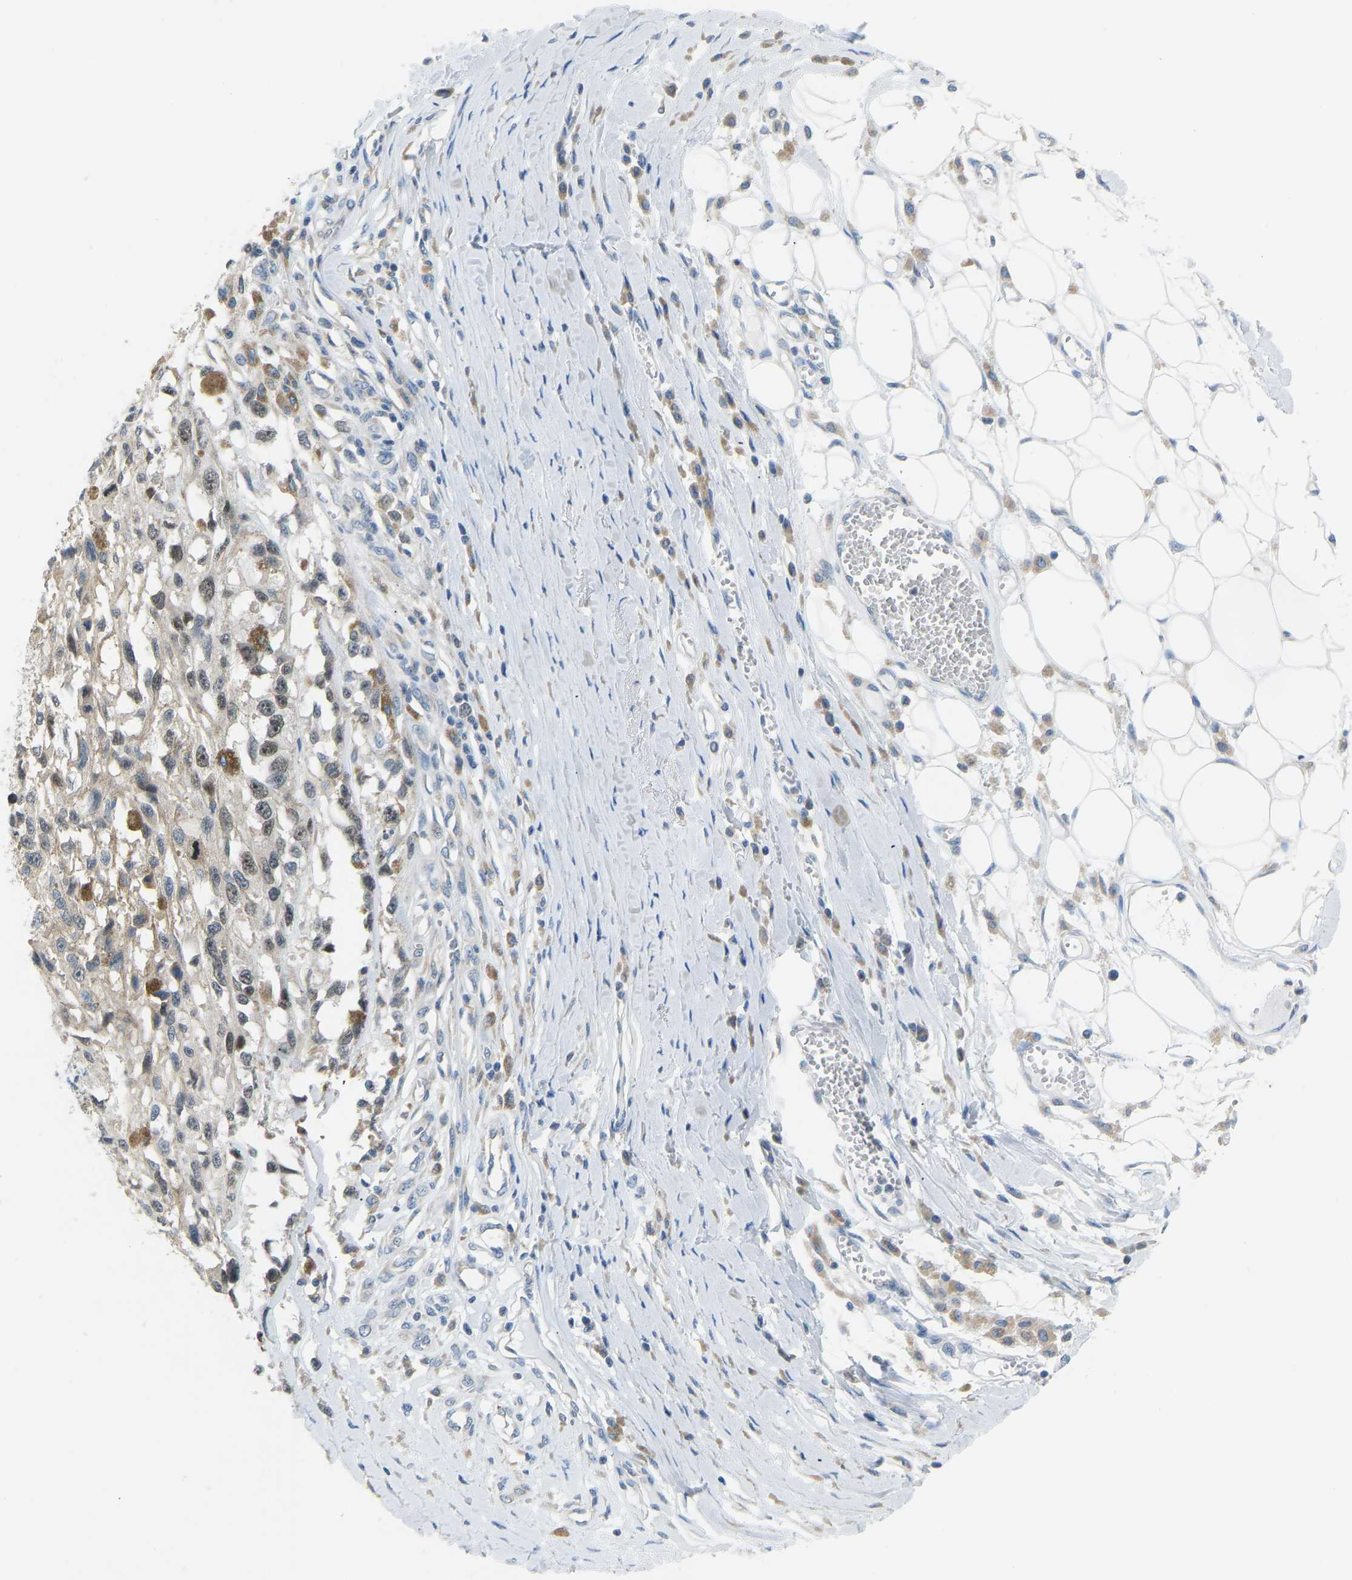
{"staining": {"intensity": "weak", "quantity": "25%-75%", "location": "nuclear"}, "tissue": "melanoma", "cell_type": "Tumor cells", "image_type": "cancer", "snomed": [{"axis": "morphology", "description": "Malignant melanoma, Metastatic site"}, {"axis": "topography", "description": "Lymph node"}], "caption": "Immunohistochemistry (IHC) micrograph of human melanoma stained for a protein (brown), which displays low levels of weak nuclear positivity in approximately 25%-75% of tumor cells.", "gene": "VRK1", "patient": {"sex": "male", "age": 59}}